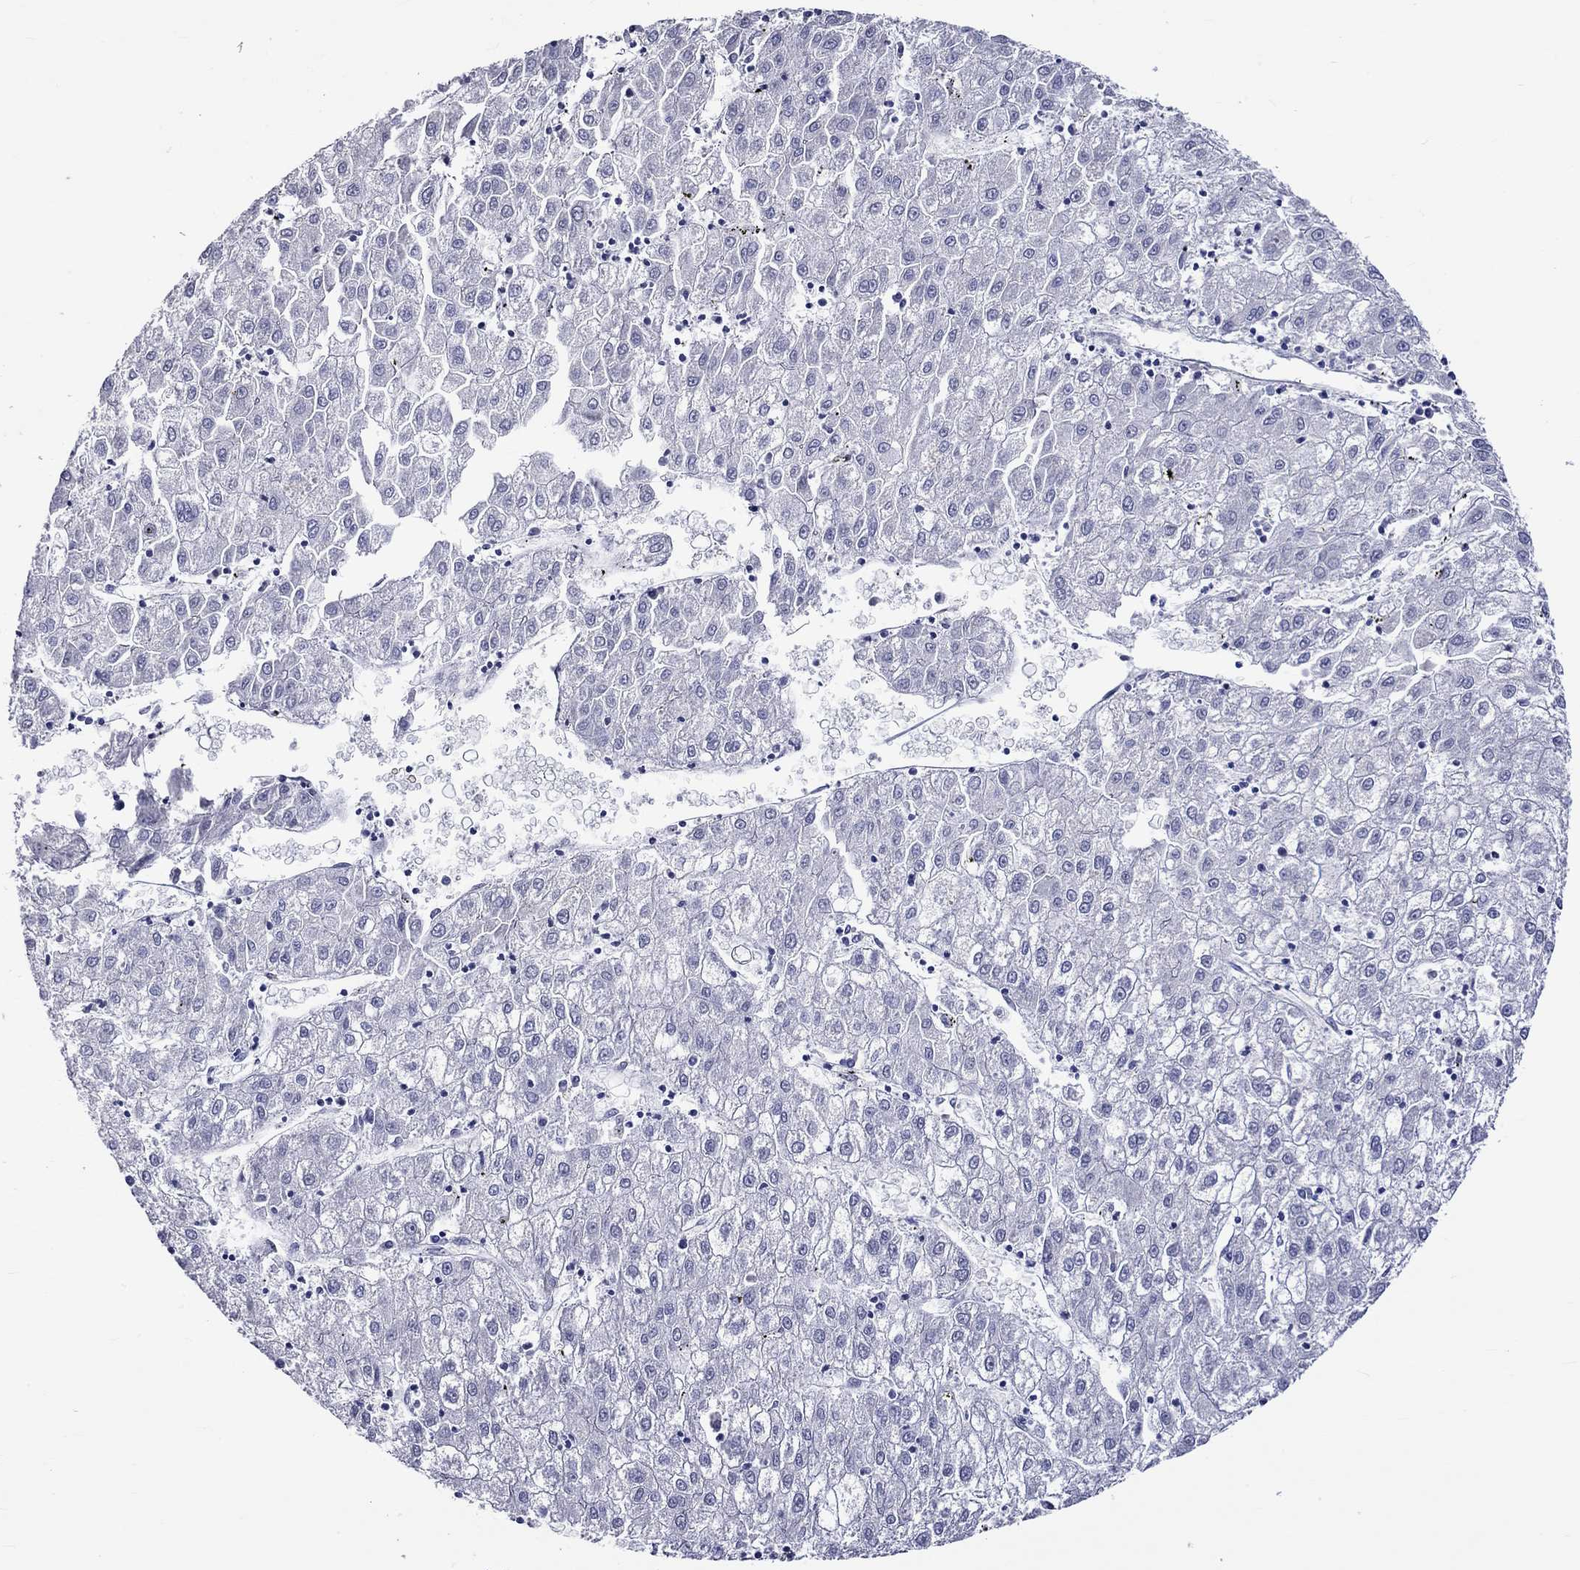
{"staining": {"intensity": "negative", "quantity": "none", "location": "none"}, "tissue": "liver cancer", "cell_type": "Tumor cells", "image_type": "cancer", "snomed": [{"axis": "morphology", "description": "Carcinoma, Hepatocellular, NOS"}, {"axis": "topography", "description": "Liver"}], "caption": "Immunohistochemistry (IHC) of human liver cancer (hepatocellular carcinoma) reveals no staining in tumor cells.", "gene": "CRYAB", "patient": {"sex": "male", "age": 72}}